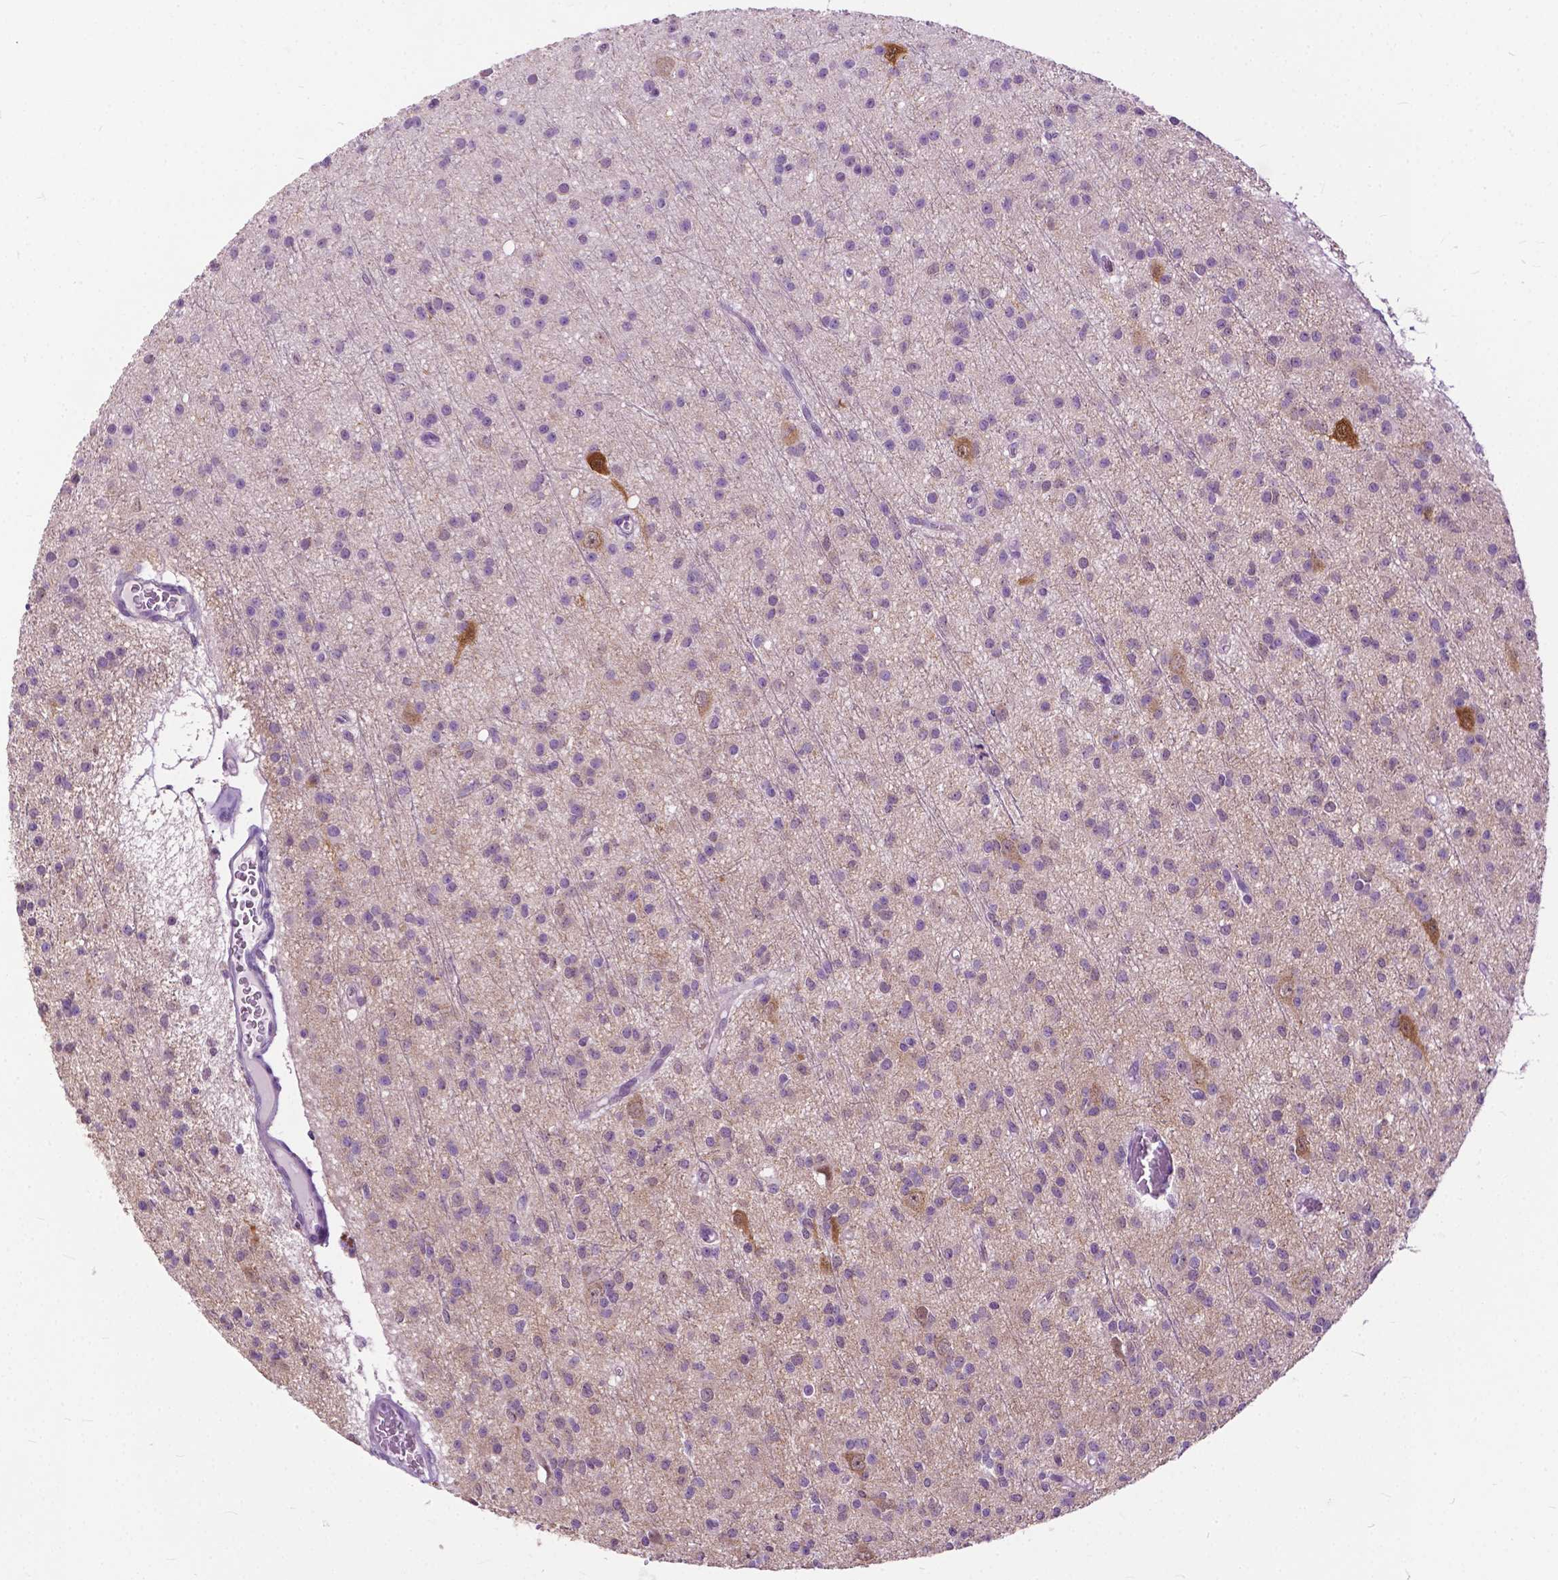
{"staining": {"intensity": "negative", "quantity": "none", "location": "none"}, "tissue": "glioma", "cell_type": "Tumor cells", "image_type": "cancer", "snomed": [{"axis": "morphology", "description": "Glioma, malignant, Low grade"}, {"axis": "topography", "description": "Brain"}], "caption": "The micrograph demonstrates no significant staining in tumor cells of glioma.", "gene": "TTC9B", "patient": {"sex": "male", "age": 27}}